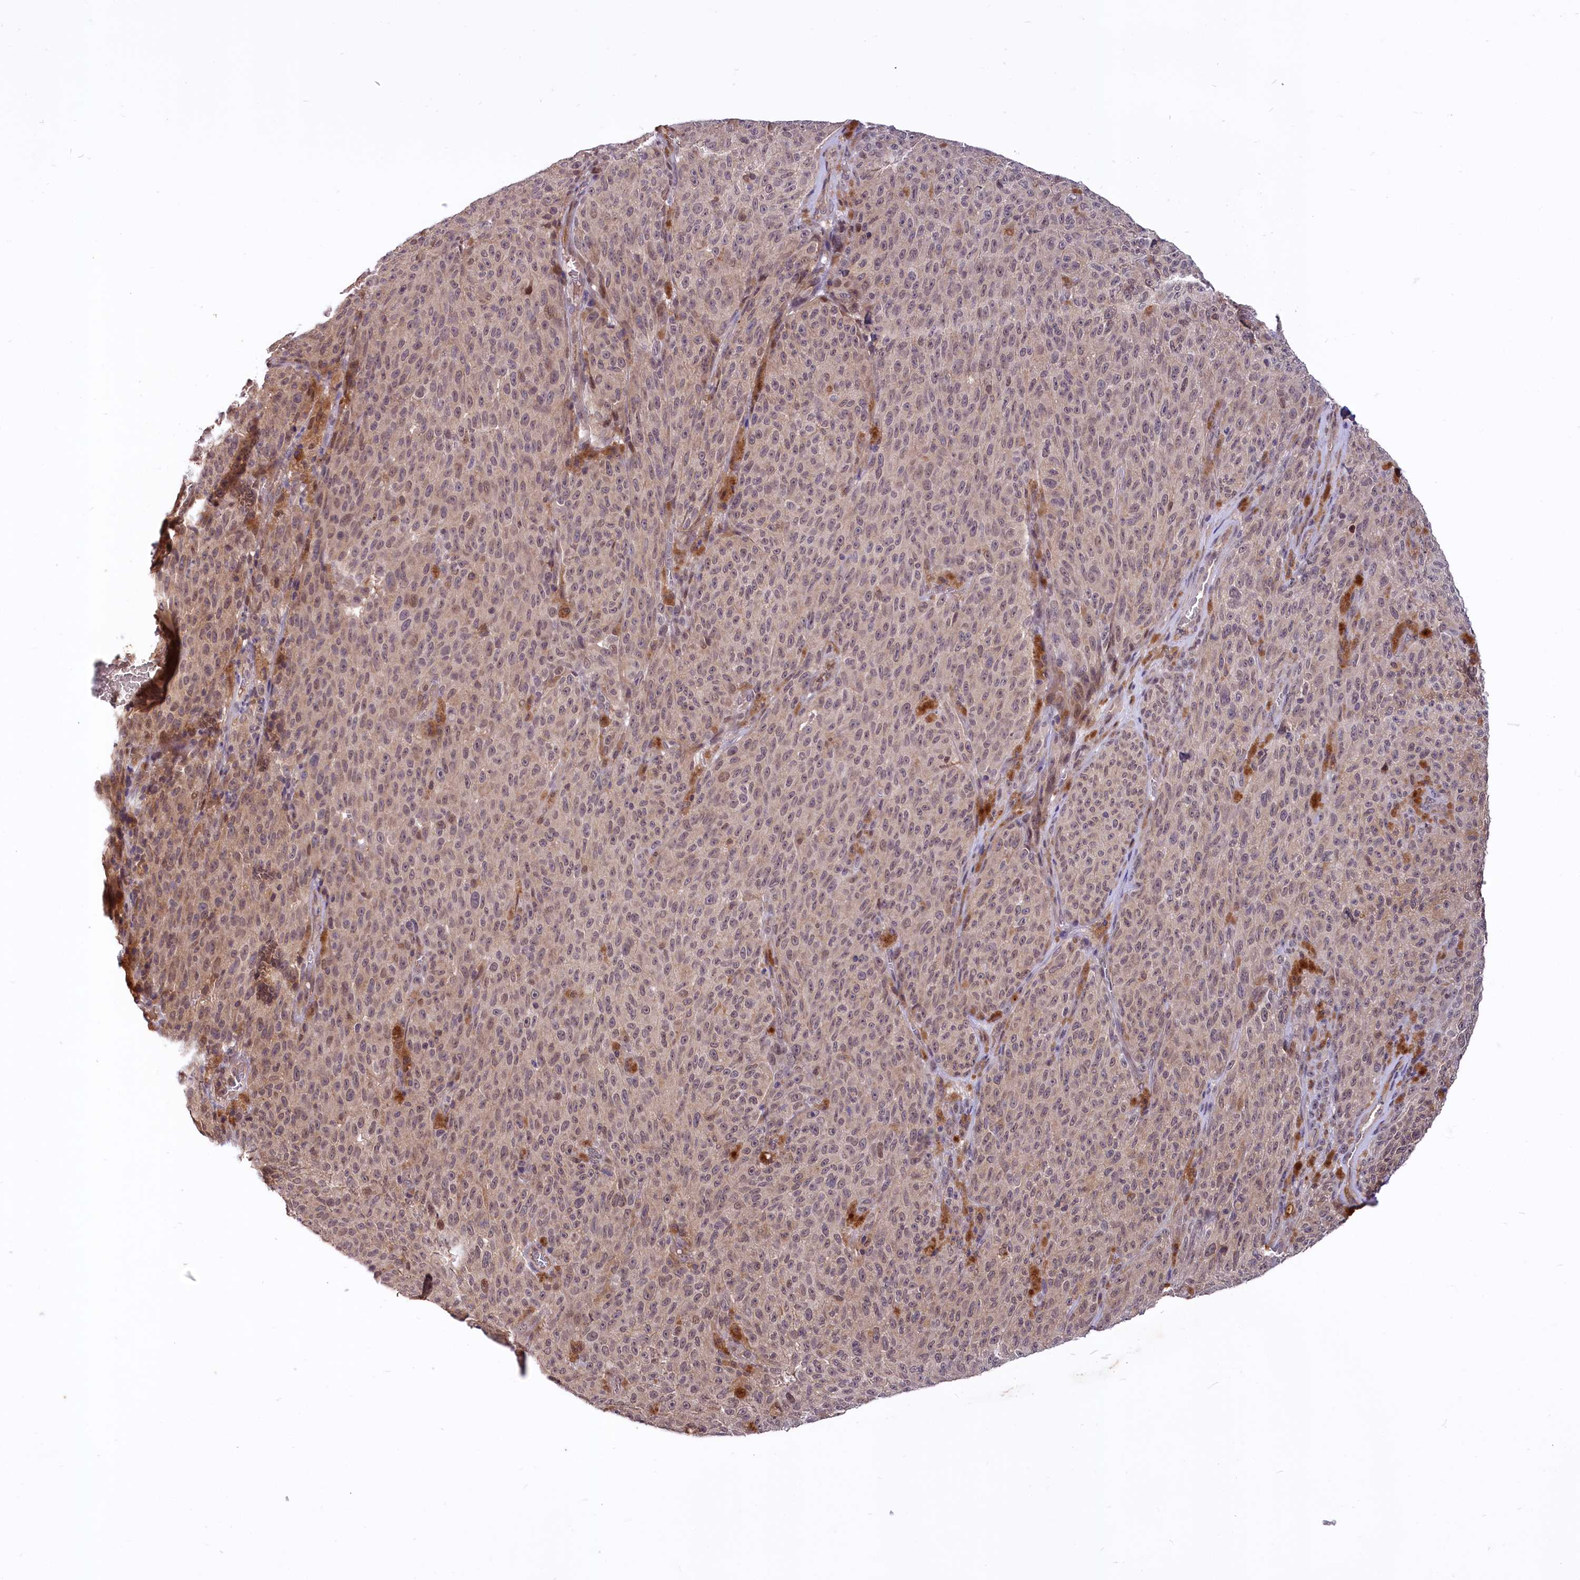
{"staining": {"intensity": "weak", "quantity": ">75%", "location": "nuclear"}, "tissue": "melanoma", "cell_type": "Tumor cells", "image_type": "cancer", "snomed": [{"axis": "morphology", "description": "Malignant melanoma, NOS"}, {"axis": "topography", "description": "Skin"}], "caption": "Protein analysis of malignant melanoma tissue shows weak nuclear staining in about >75% of tumor cells.", "gene": "UBE3A", "patient": {"sex": "female", "age": 82}}